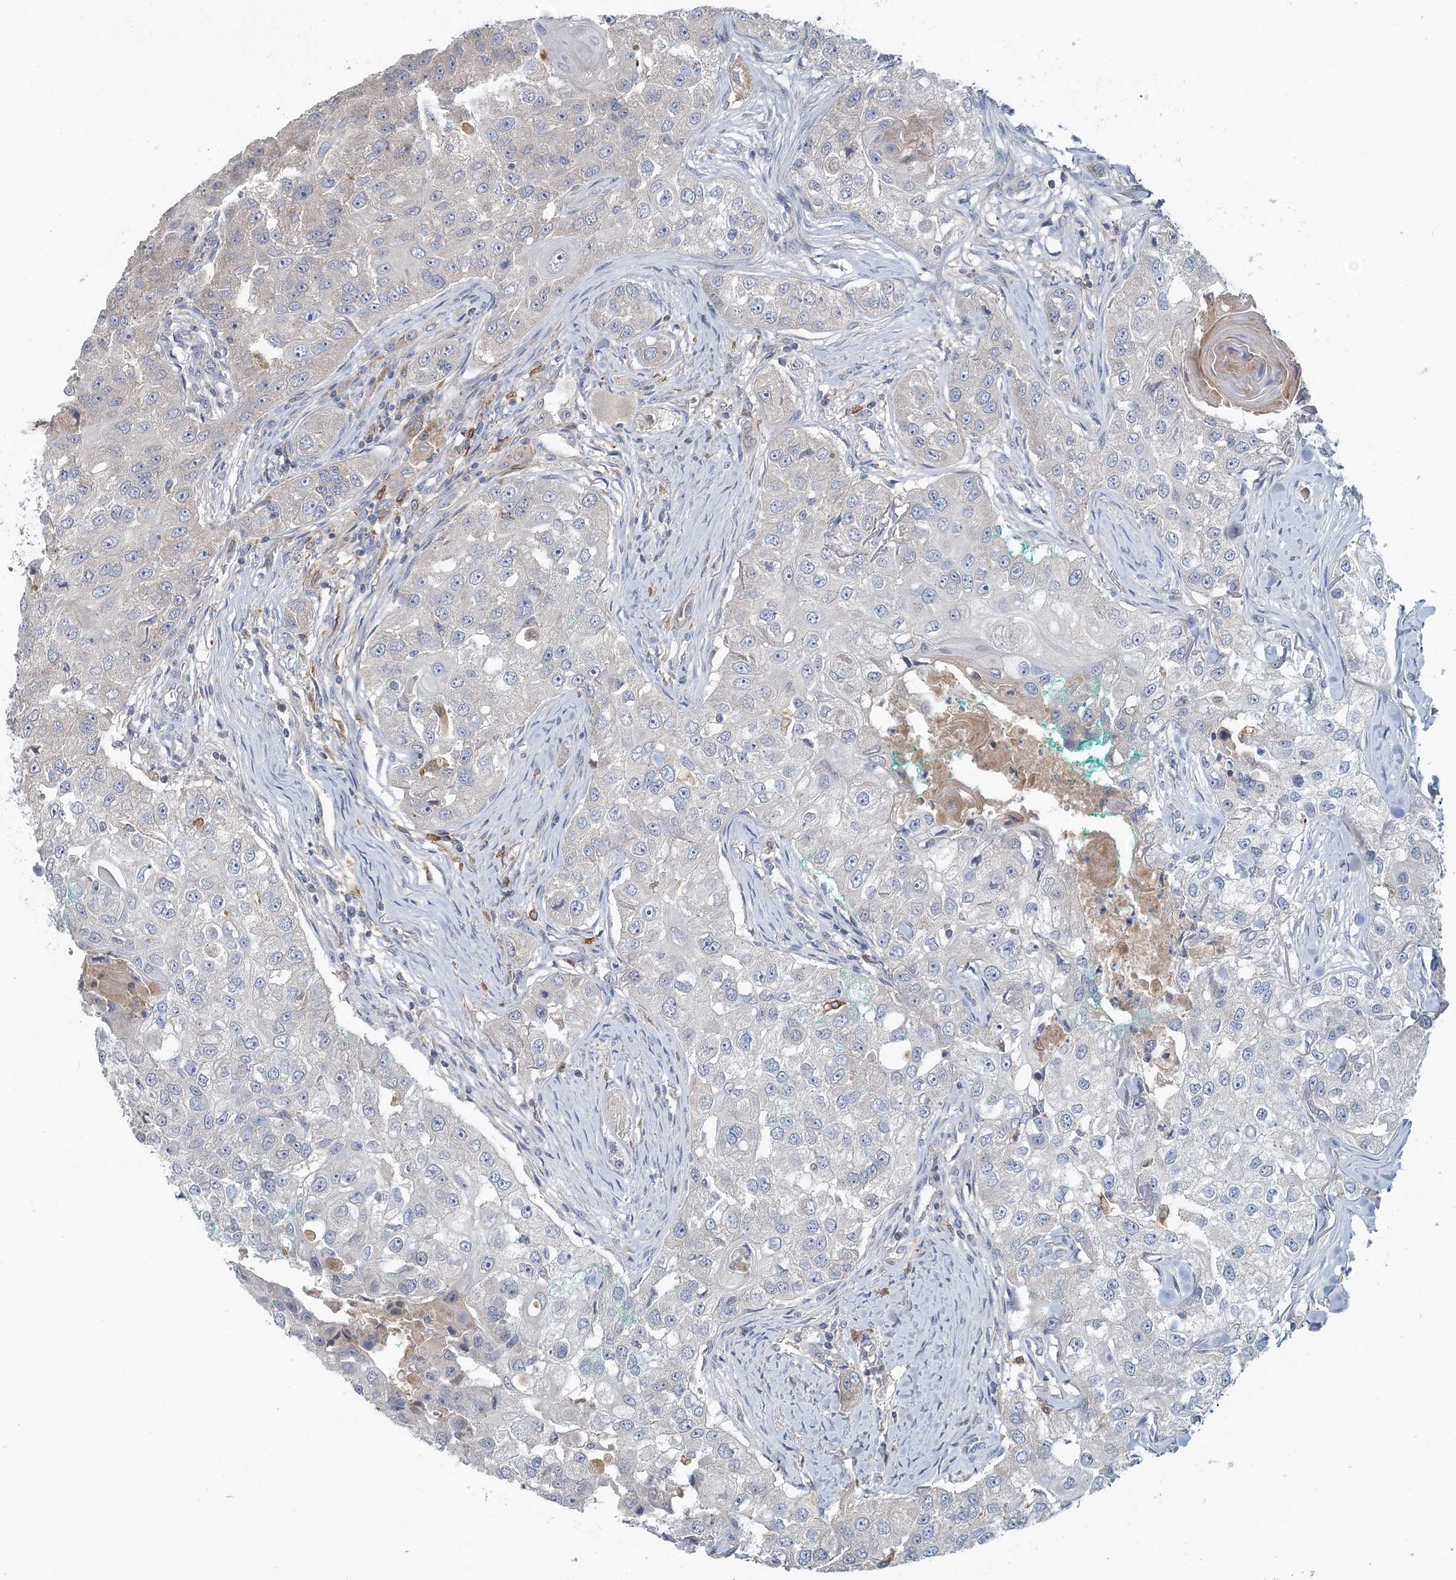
{"staining": {"intensity": "negative", "quantity": "none", "location": "none"}, "tissue": "head and neck cancer", "cell_type": "Tumor cells", "image_type": "cancer", "snomed": [{"axis": "morphology", "description": "Normal tissue, NOS"}, {"axis": "morphology", "description": "Squamous cell carcinoma, NOS"}, {"axis": "topography", "description": "Skeletal muscle"}, {"axis": "topography", "description": "Head-Neck"}], "caption": "The immunohistochemistry (IHC) photomicrograph has no significant staining in tumor cells of head and neck squamous cell carcinoma tissue. (Immunohistochemistry, brightfield microscopy, high magnification).", "gene": "RNF25", "patient": {"sex": "male", "age": 51}}